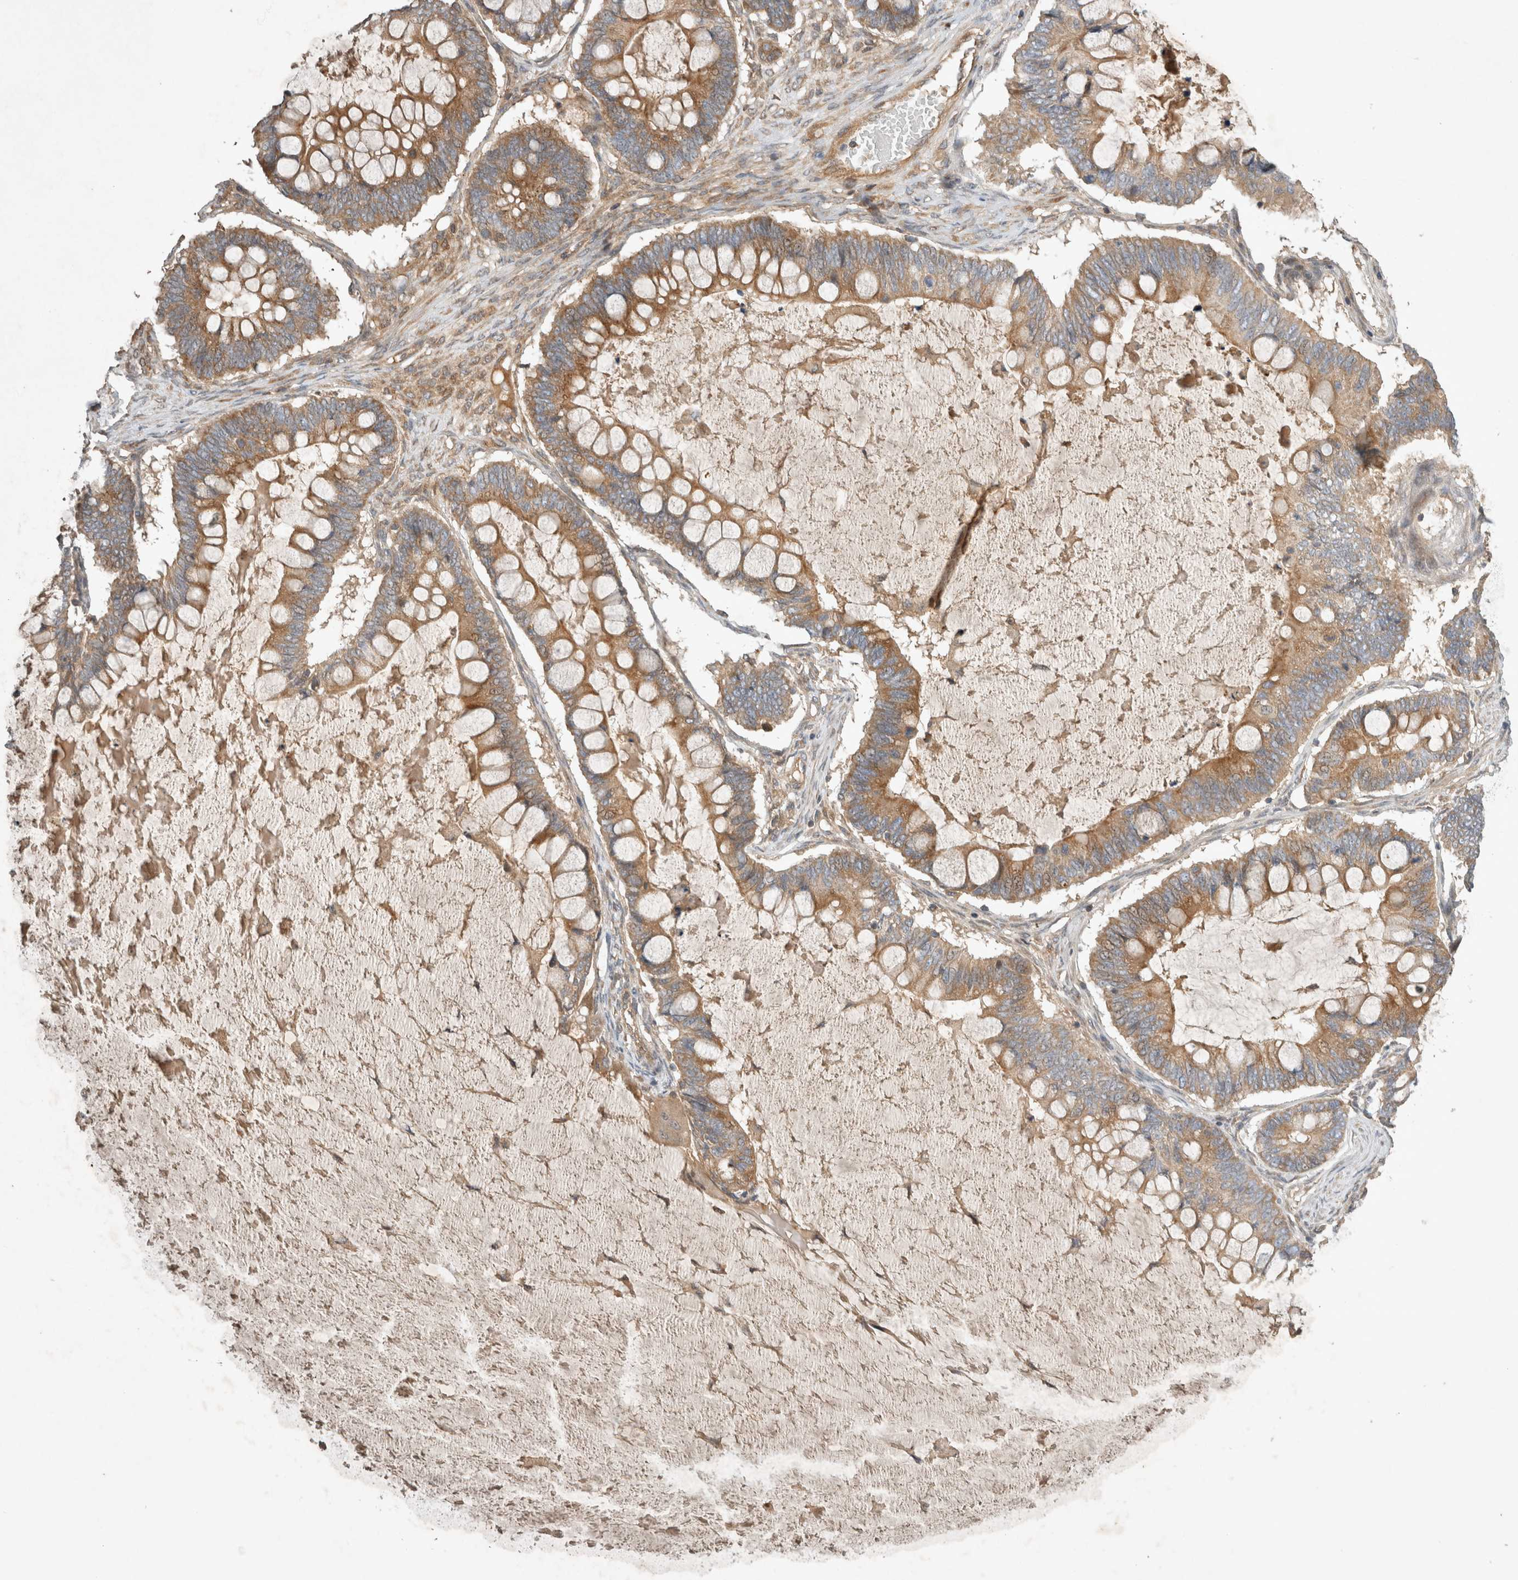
{"staining": {"intensity": "moderate", "quantity": ">75%", "location": "cytoplasmic/membranous"}, "tissue": "ovarian cancer", "cell_type": "Tumor cells", "image_type": "cancer", "snomed": [{"axis": "morphology", "description": "Cystadenocarcinoma, mucinous, NOS"}, {"axis": "topography", "description": "Ovary"}], "caption": "An immunohistochemistry histopathology image of neoplastic tissue is shown. Protein staining in brown highlights moderate cytoplasmic/membranous positivity in mucinous cystadenocarcinoma (ovarian) within tumor cells.", "gene": "ARMC9", "patient": {"sex": "female", "age": 61}}